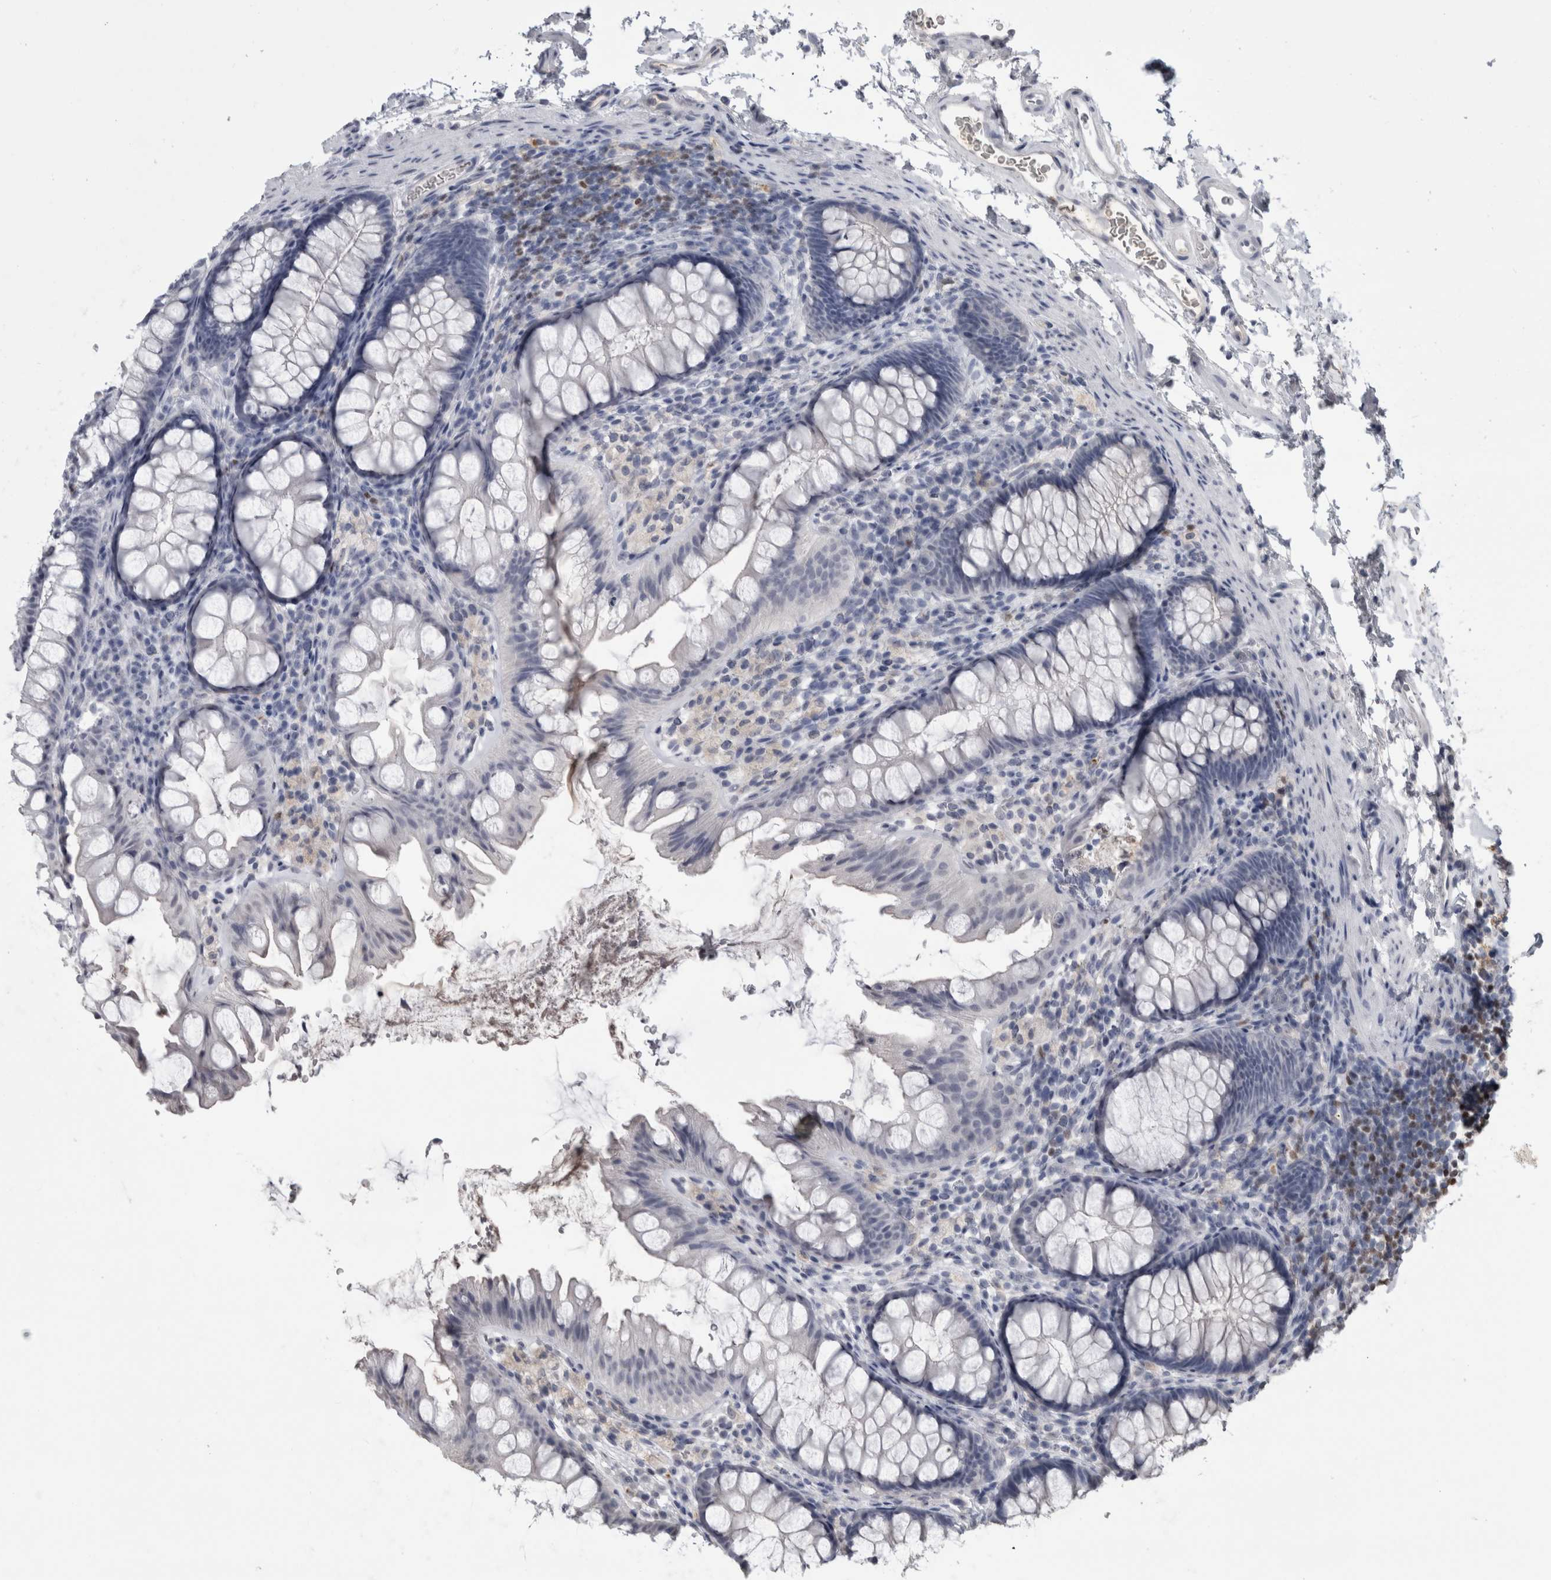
{"staining": {"intensity": "negative", "quantity": "none", "location": "none"}, "tissue": "colon", "cell_type": "Endothelial cells", "image_type": "normal", "snomed": [{"axis": "morphology", "description": "Normal tissue, NOS"}, {"axis": "topography", "description": "Colon"}], "caption": "This is an immunohistochemistry (IHC) micrograph of unremarkable human colon. There is no staining in endothelial cells.", "gene": "PAX5", "patient": {"sex": "female", "age": 62}}